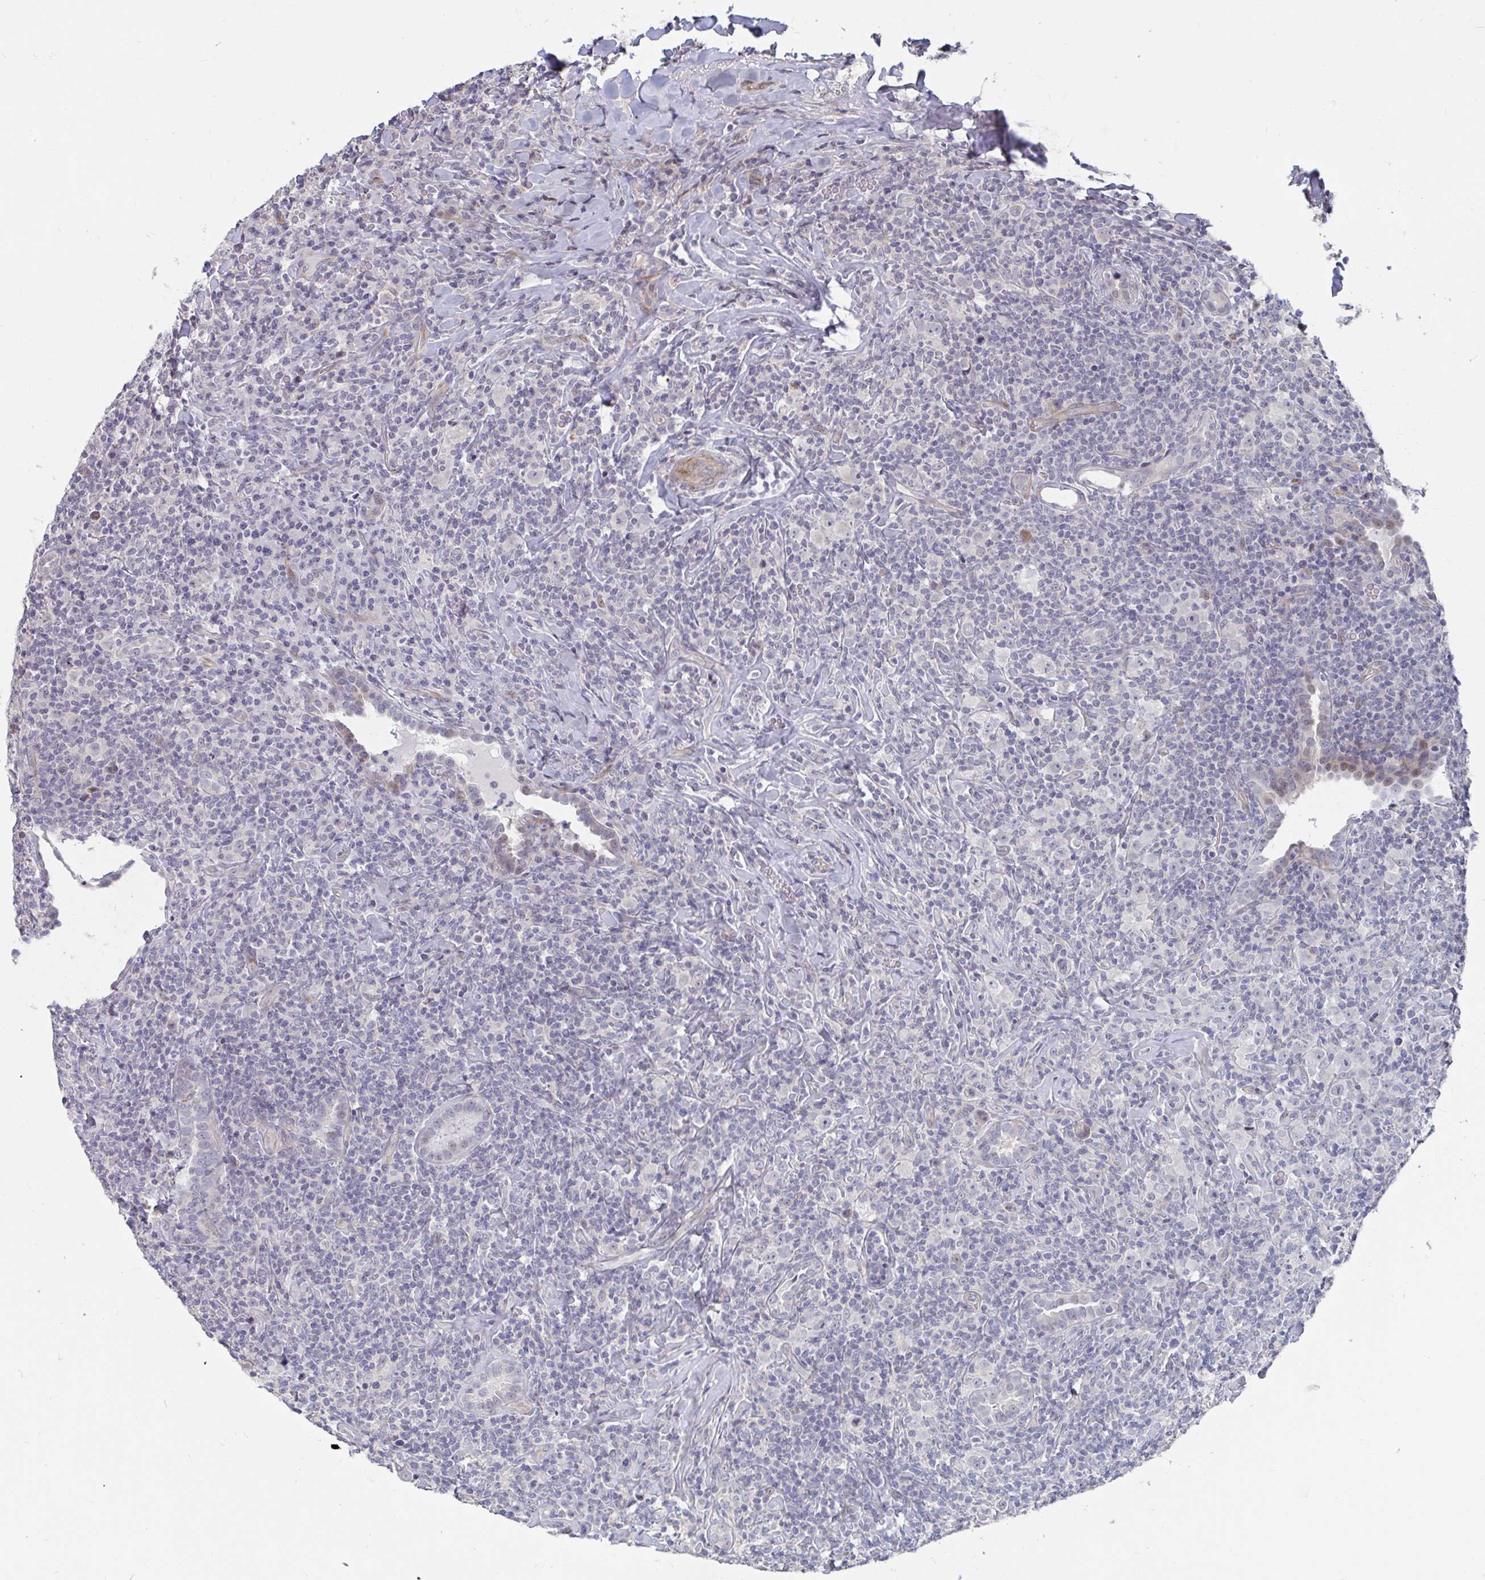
{"staining": {"intensity": "negative", "quantity": "none", "location": "none"}, "tissue": "lymphoma", "cell_type": "Tumor cells", "image_type": "cancer", "snomed": [{"axis": "morphology", "description": "Hodgkin's disease, NOS"}, {"axis": "topography", "description": "Lung"}], "caption": "The photomicrograph reveals no significant expression in tumor cells of lymphoma.", "gene": "FAM156B", "patient": {"sex": "male", "age": 17}}